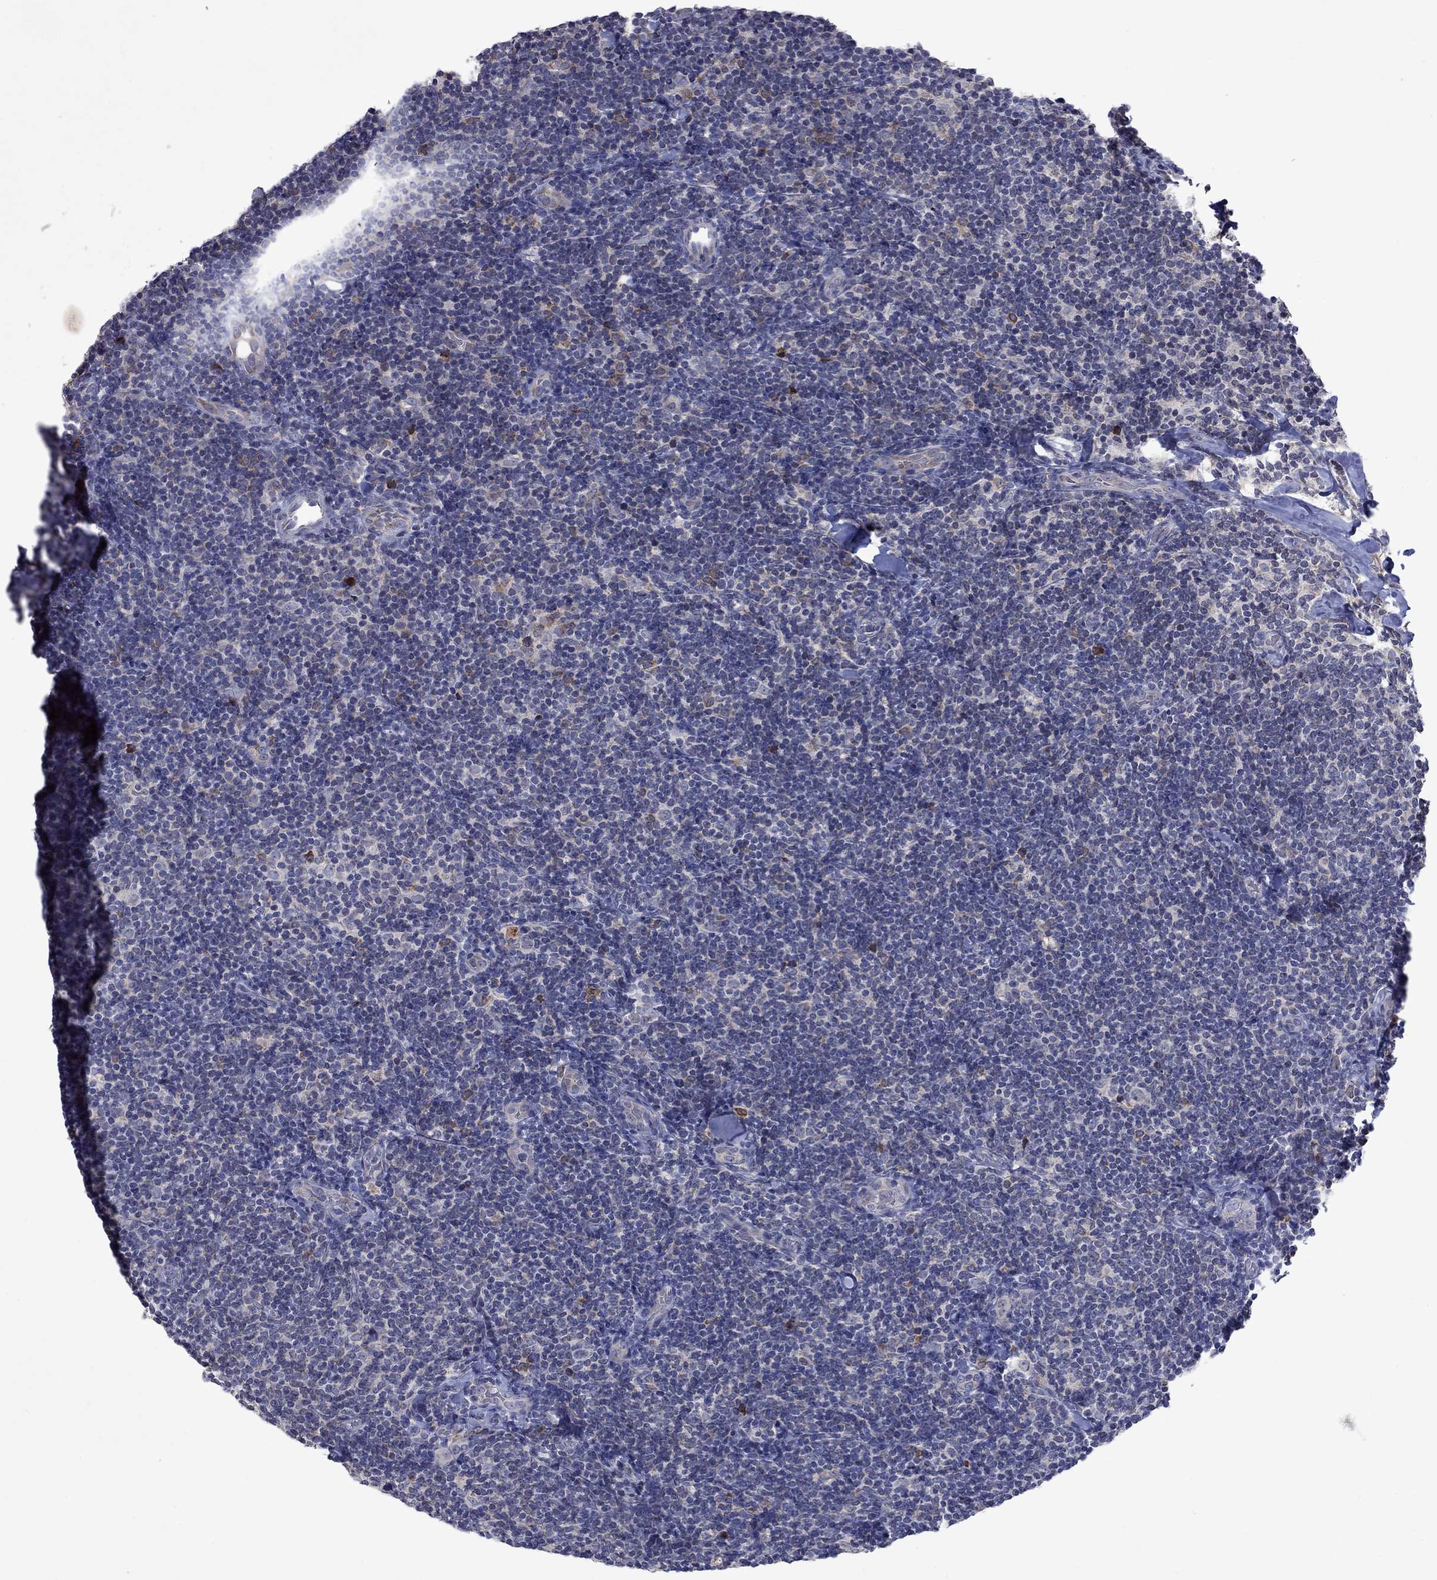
{"staining": {"intensity": "negative", "quantity": "none", "location": "none"}, "tissue": "lymphoma", "cell_type": "Tumor cells", "image_type": "cancer", "snomed": [{"axis": "morphology", "description": "Malignant lymphoma, non-Hodgkin's type, Low grade"}, {"axis": "topography", "description": "Lymph node"}], "caption": "A high-resolution micrograph shows IHC staining of lymphoma, which displays no significant positivity in tumor cells.", "gene": "TMEM97", "patient": {"sex": "female", "age": 56}}